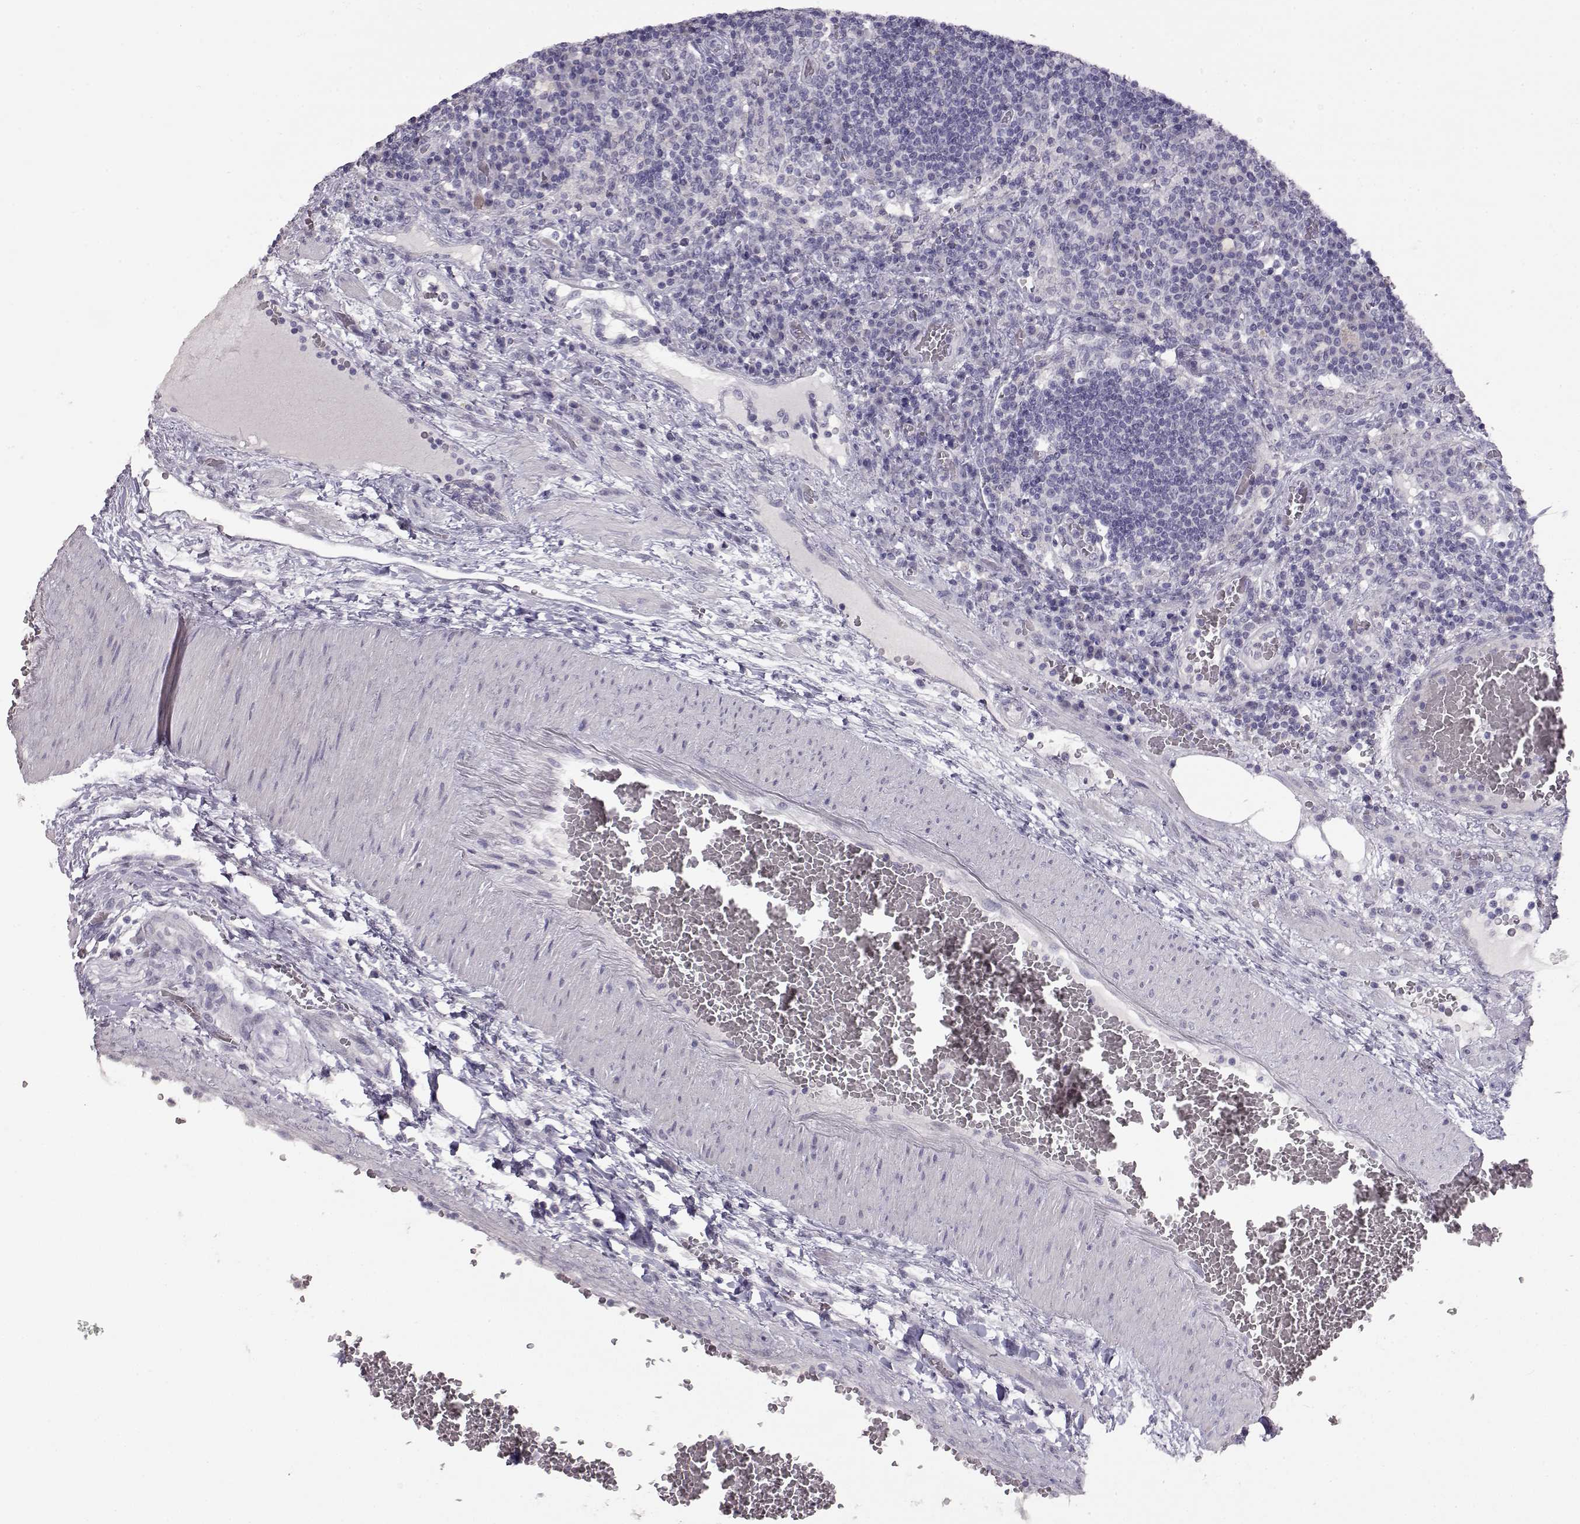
{"staining": {"intensity": "negative", "quantity": "none", "location": "none"}, "tissue": "lymph node", "cell_type": "Germinal center cells", "image_type": "normal", "snomed": [{"axis": "morphology", "description": "Normal tissue, NOS"}, {"axis": "topography", "description": "Lymph node"}], "caption": "High power microscopy micrograph of an immunohistochemistry image of benign lymph node, revealing no significant positivity in germinal center cells.", "gene": "LAMB3", "patient": {"sex": "male", "age": 63}}